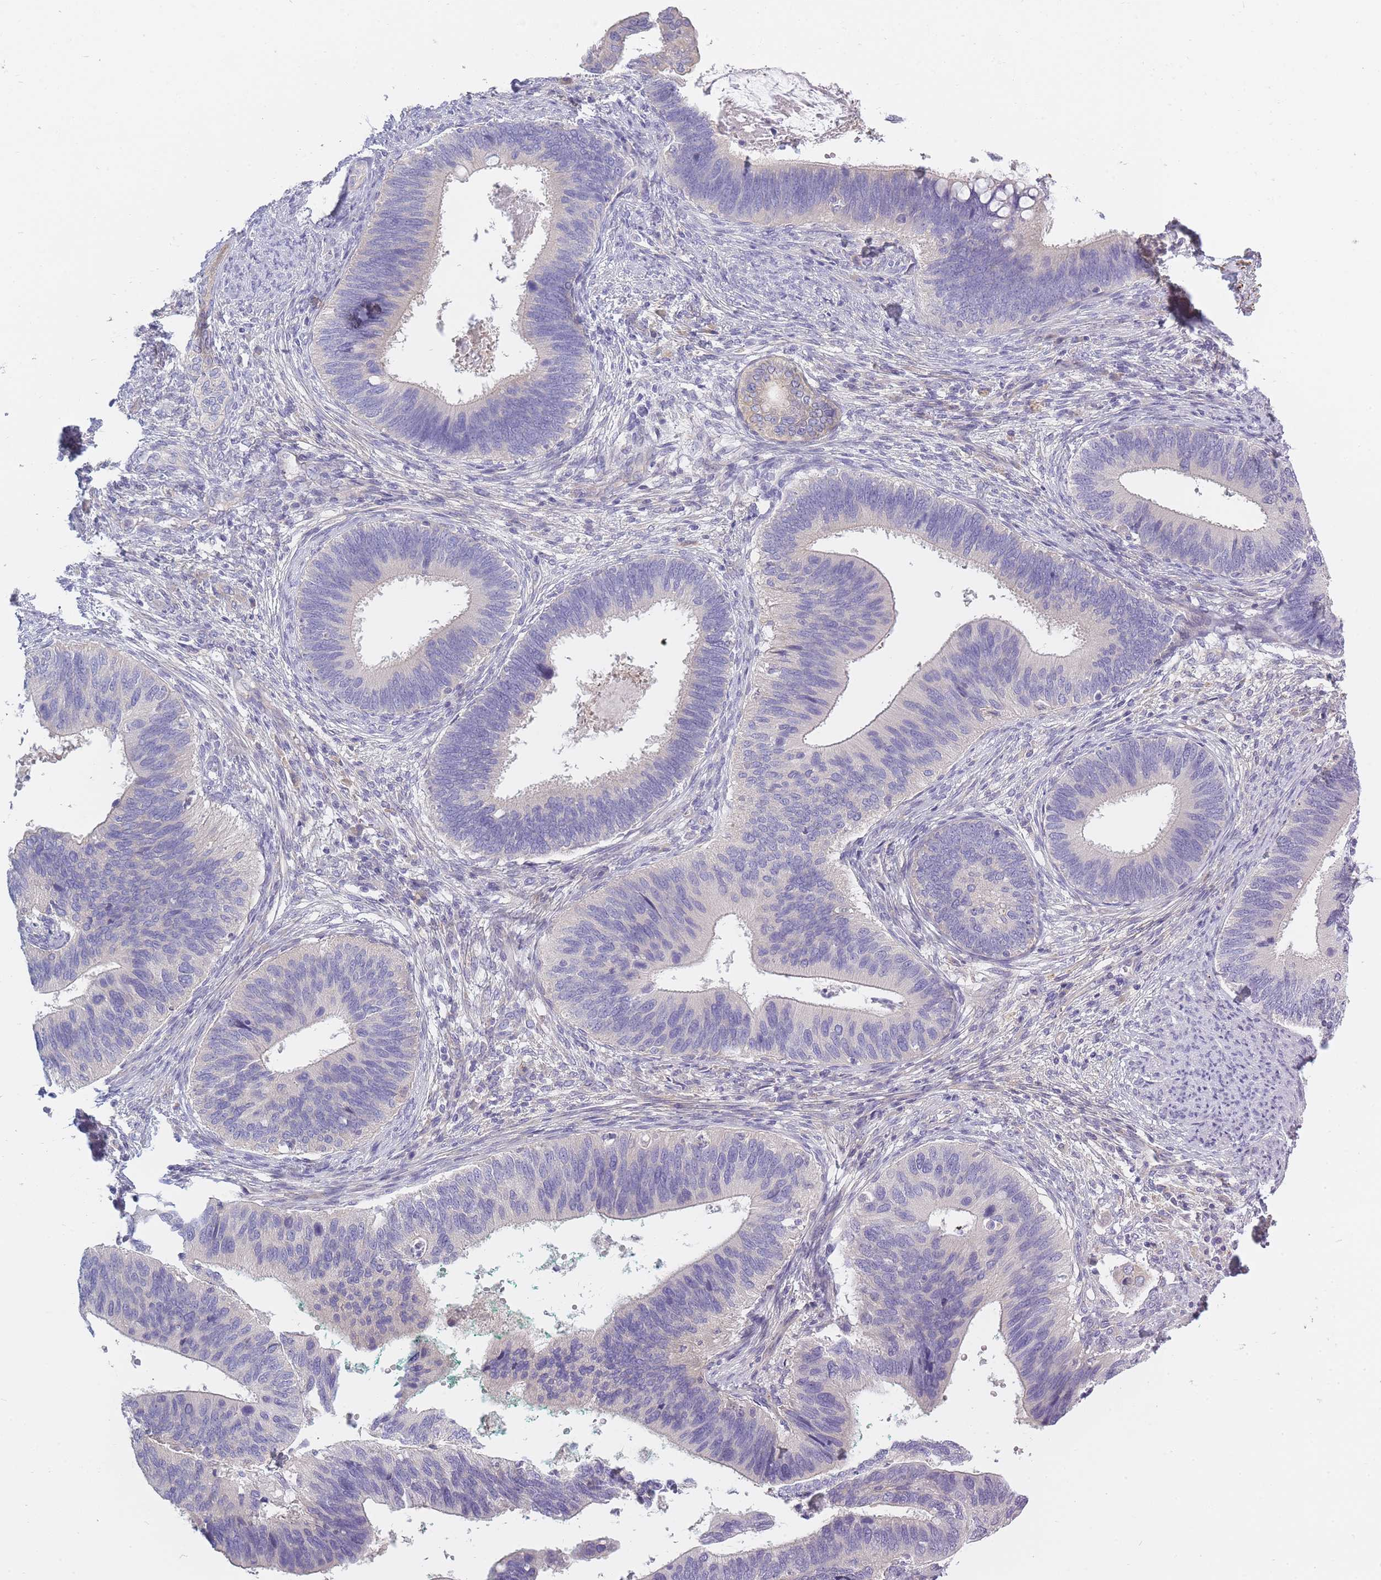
{"staining": {"intensity": "negative", "quantity": "none", "location": "none"}, "tissue": "cervical cancer", "cell_type": "Tumor cells", "image_type": "cancer", "snomed": [{"axis": "morphology", "description": "Adenocarcinoma, NOS"}, {"axis": "topography", "description": "Cervix"}], "caption": "IHC micrograph of cervical cancer (adenocarcinoma) stained for a protein (brown), which exhibits no expression in tumor cells. (Stains: DAB IHC with hematoxylin counter stain, Microscopy: brightfield microscopy at high magnification).", "gene": "AP3M2", "patient": {"sex": "female", "age": 42}}